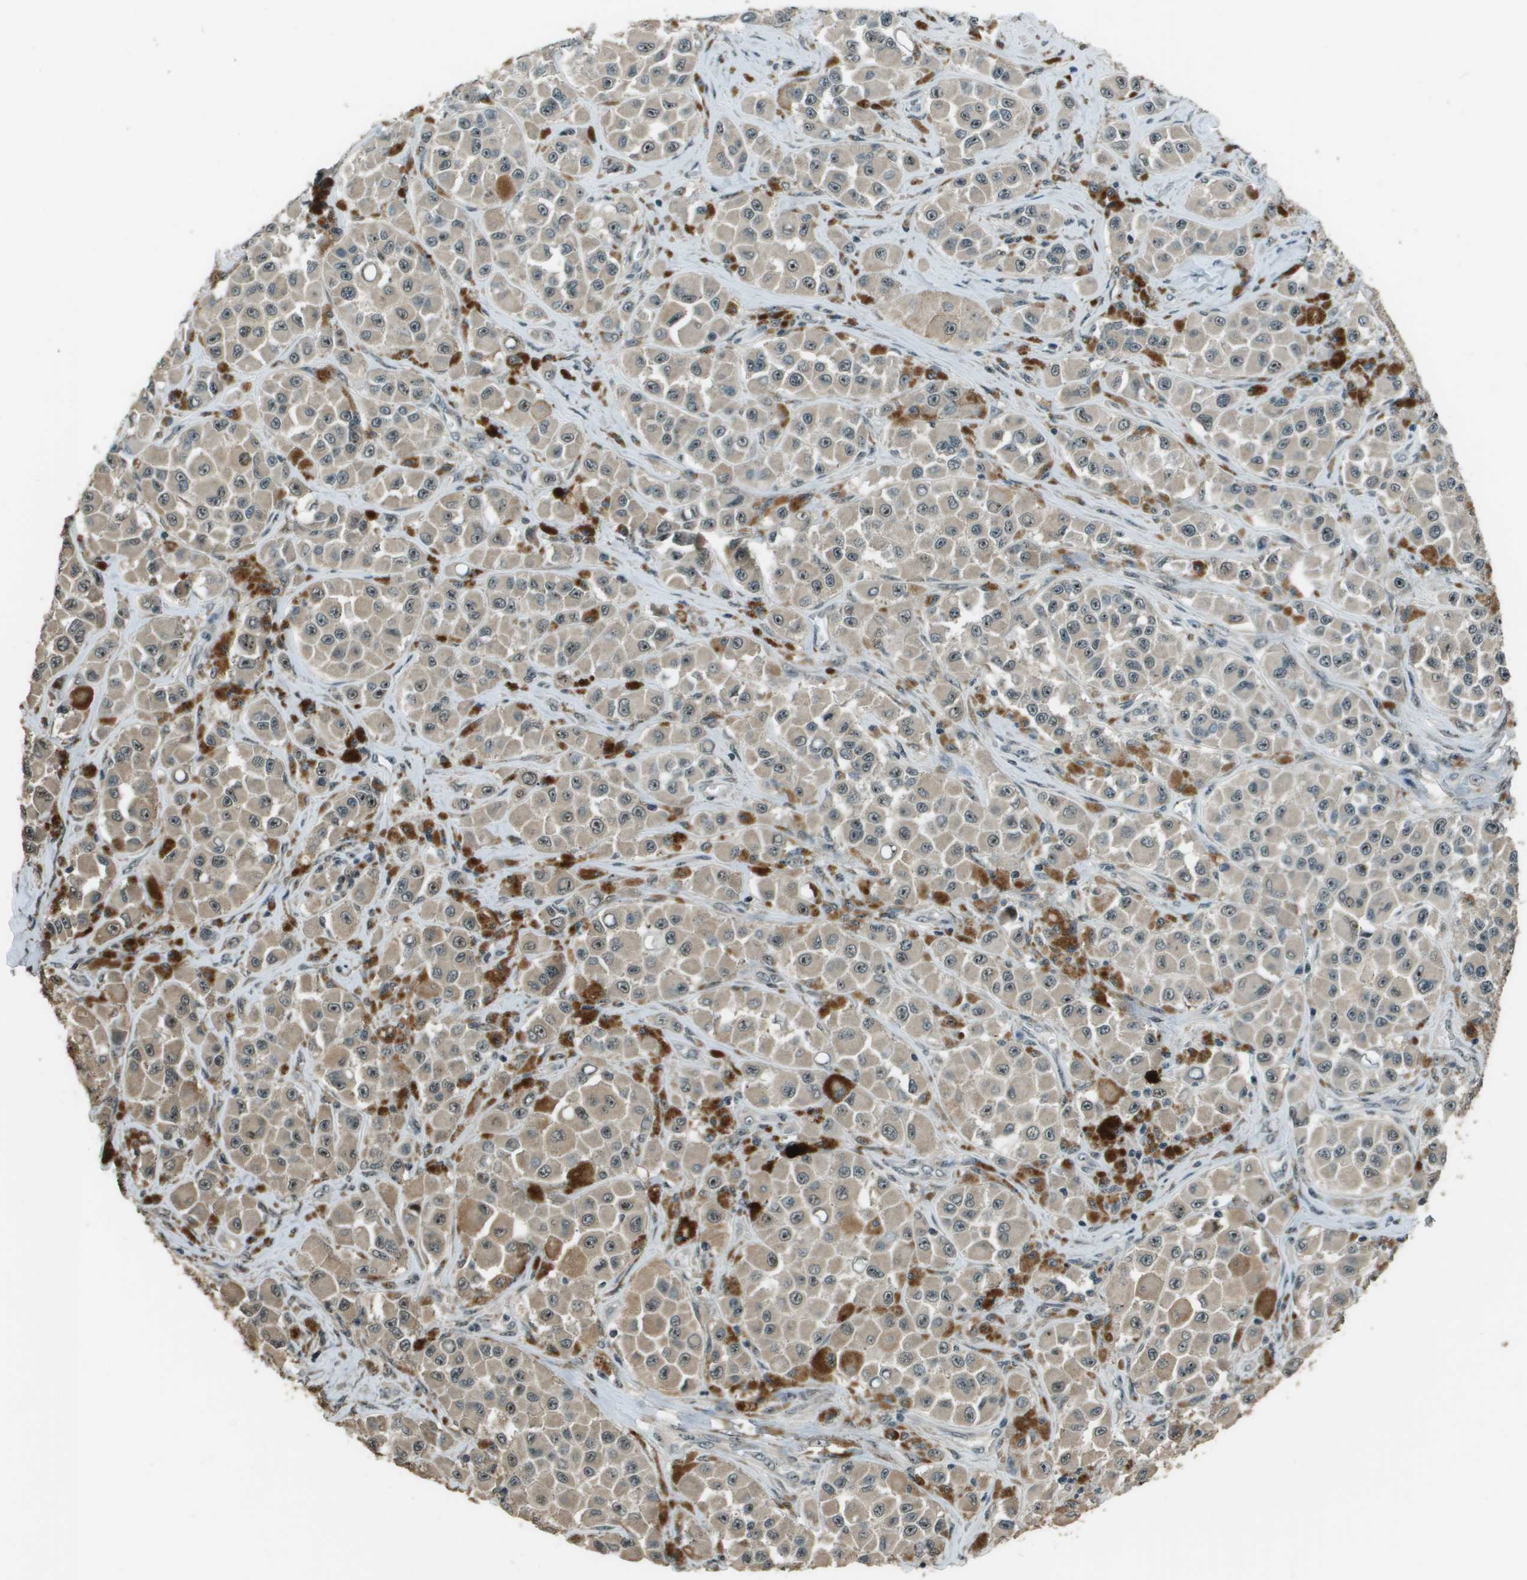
{"staining": {"intensity": "weak", "quantity": ">75%", "location": "cytoplasmic/membranous"}, "tissue": "melanoma", "cell_type": "Tumor cells", "image_type": "cancer", "snomed": [{"axis": "morphology", "description": "Malignant melanoma, NOS"}, {"axis": "topography", "description": "Skin"}], "caption": "Protein positivity by immunohistochemistry (IHC) shows weak cytoplasmic/membranous expression in approximately >75% of tumor cells in malignant melanoma.", "gene": "SDC3", "patient": {"sex": "male", "age": 84}}